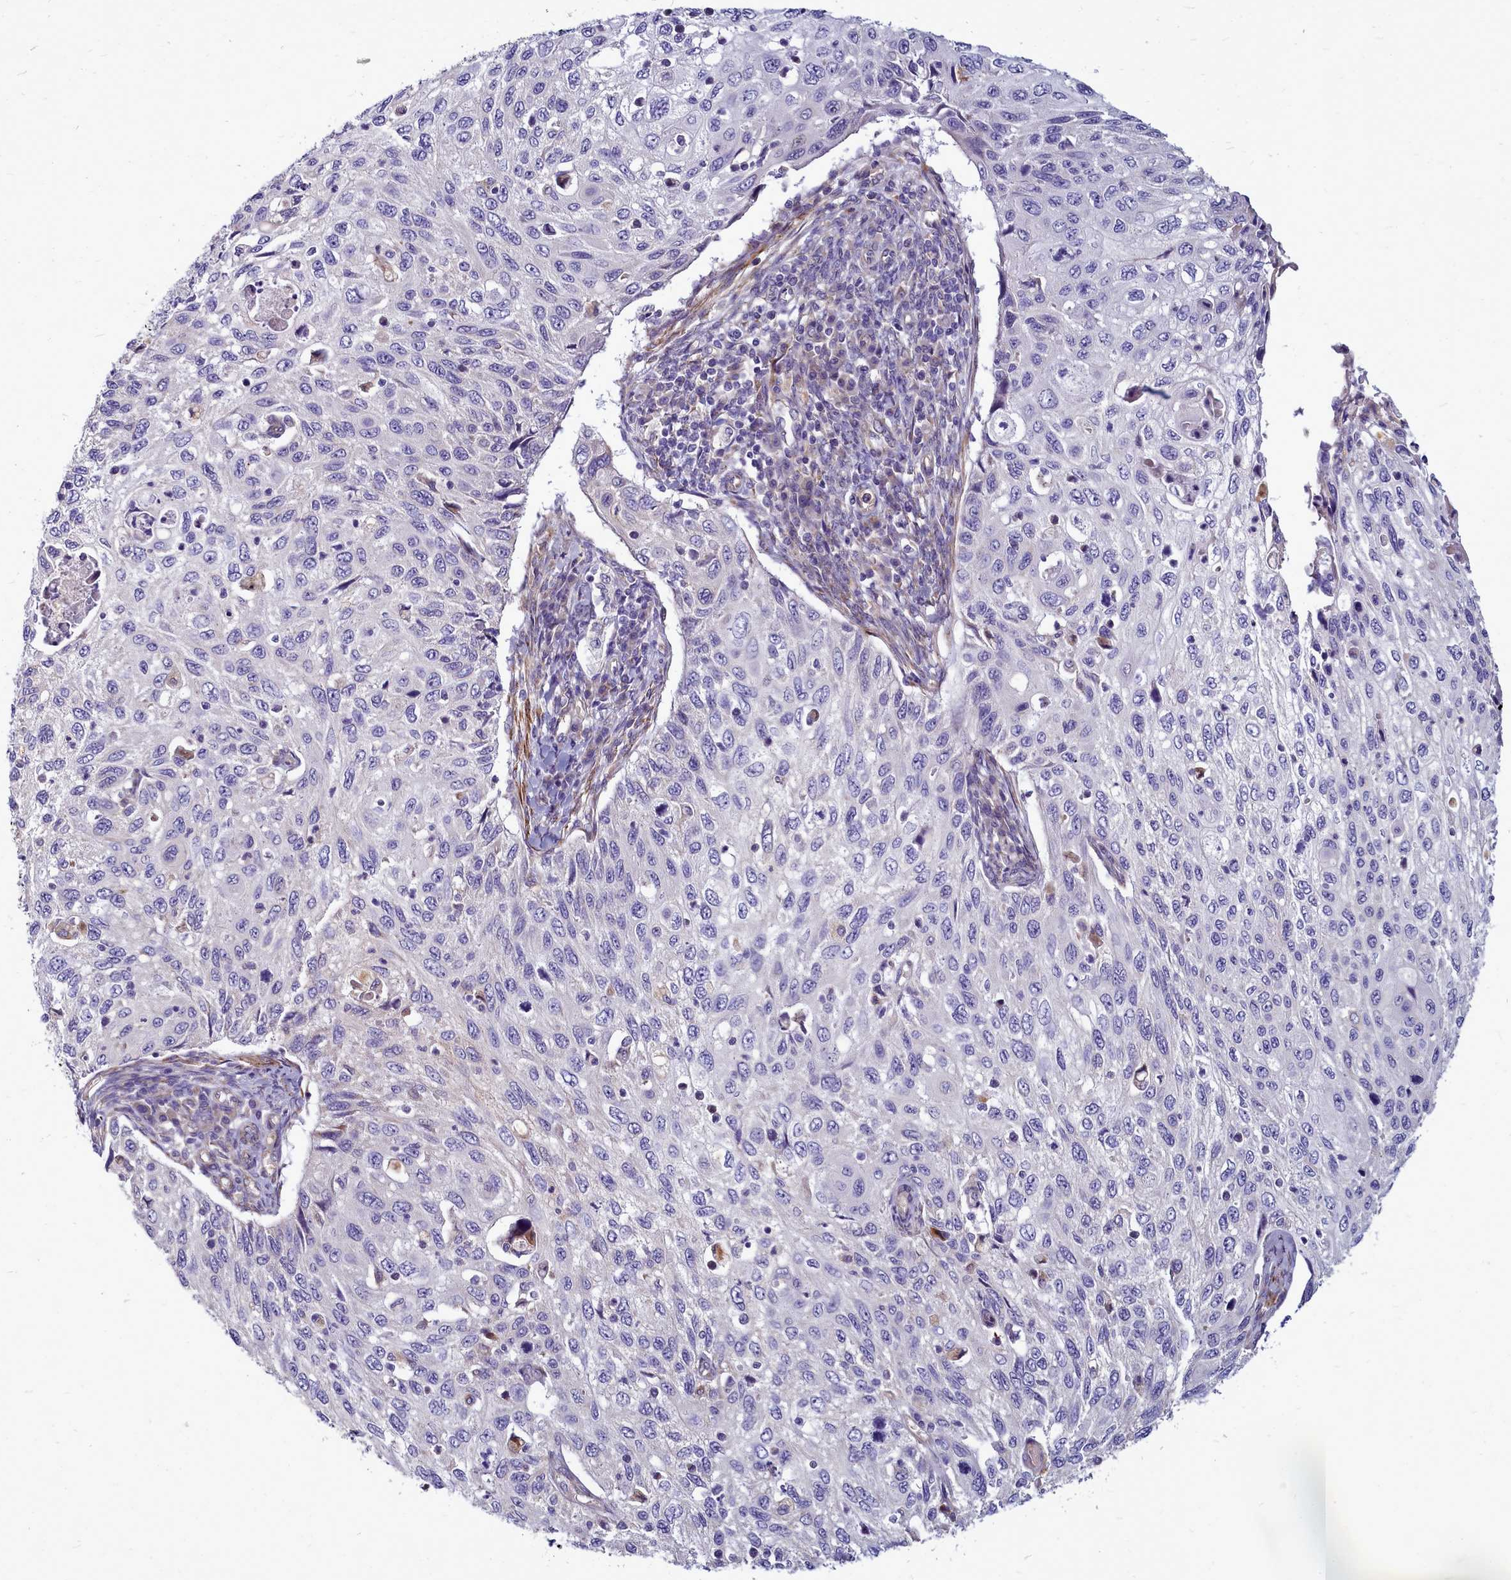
{"staining": {"intensity": "negative", "quantity": "none", "location": "none"}, "tissue": "cervical cancer", "cell_type": "Tumor cells", "image_type": "cancer", "snomed": [{"axis": "morphology", "description": "Squamous cell carcinoma, NOS"}, {"axis": "topography", "description": "Cervix"}], "caption": "High magnification brightfield microscopy of cervical cancer stained with DAB (3,3'-diaminobenzidine) (brown) and counterstained with hematoxylin (blue): tumor cells show no significant positivity.", "gene": "SMPD4", "patient": {"sex": "female", "age": 70}}